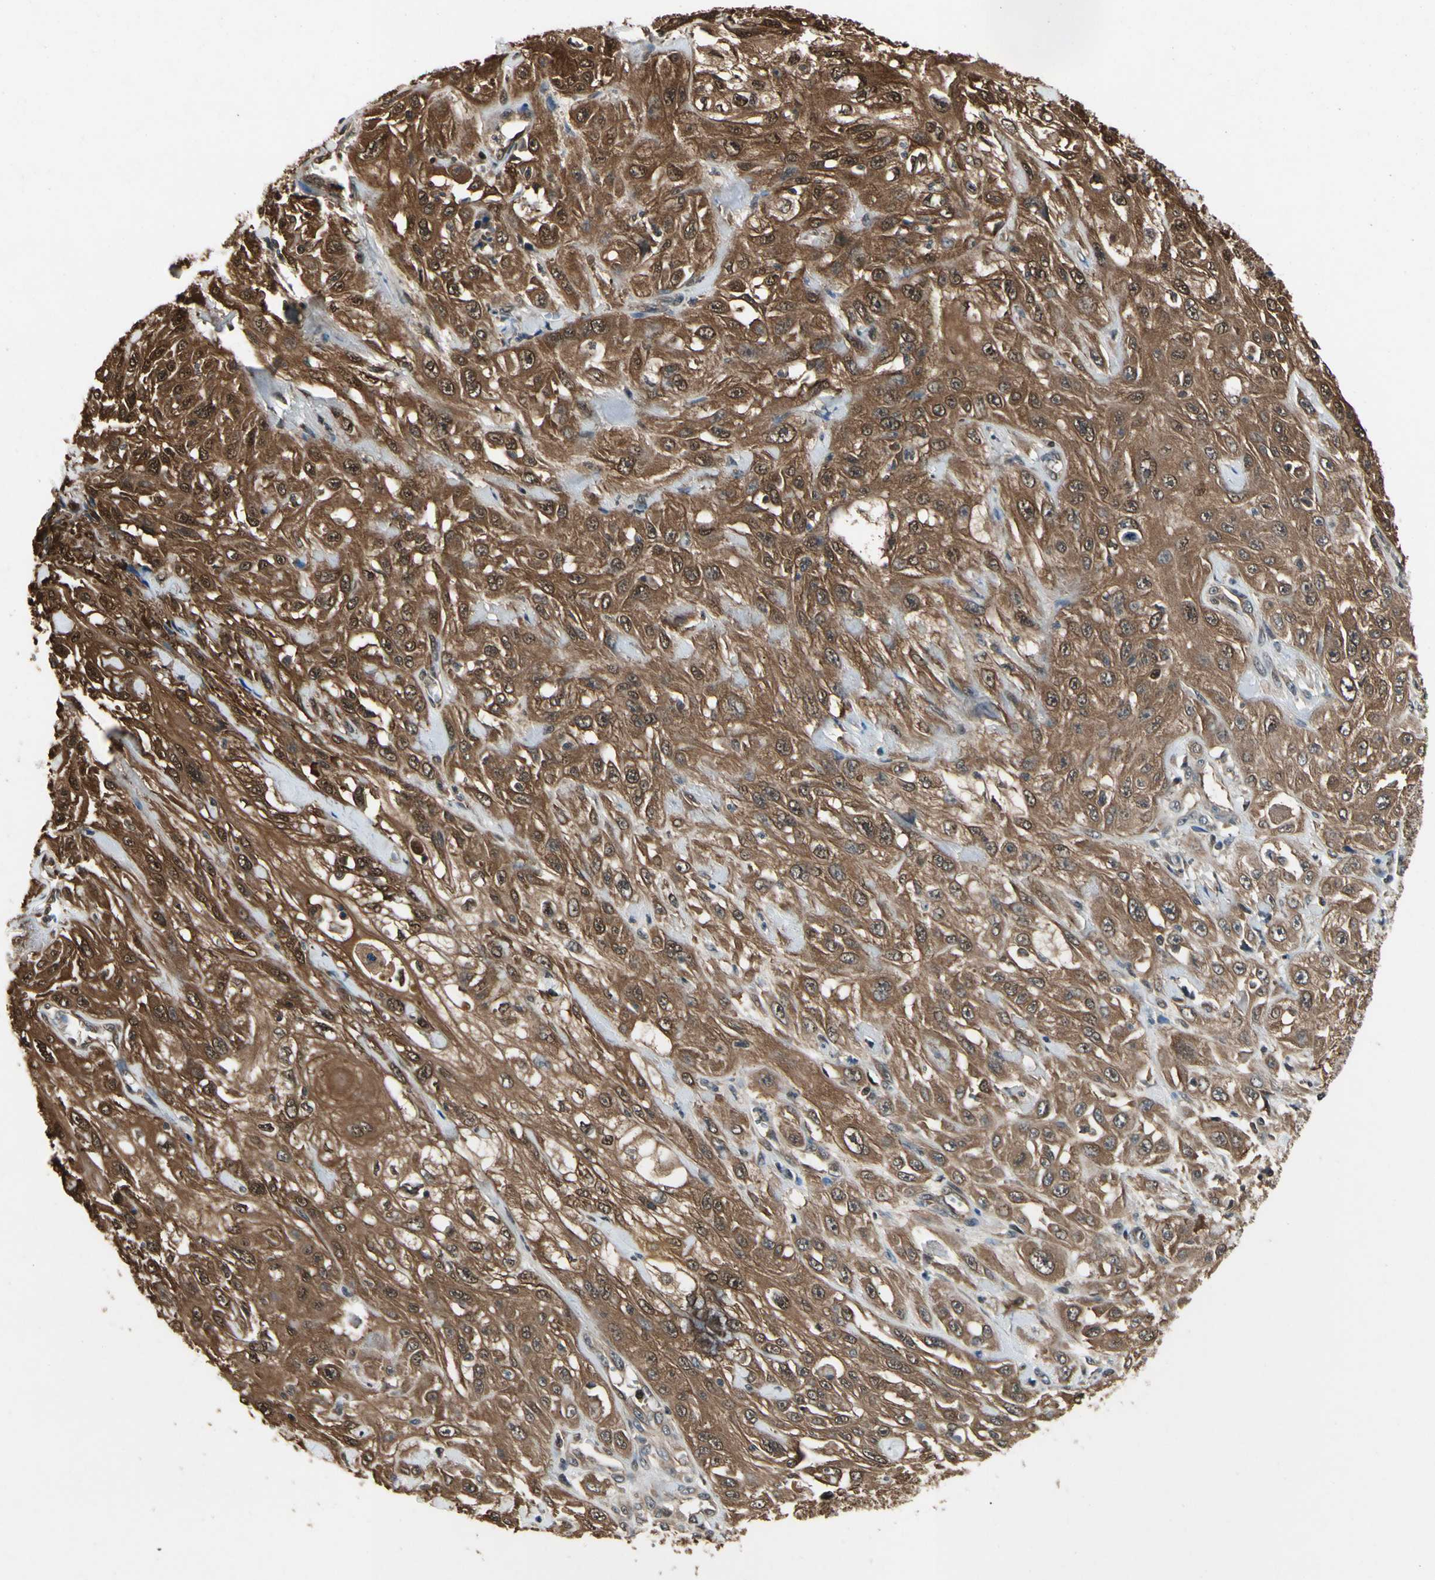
{"staining": {"intensity": "strong", "quantity": ">75%", "location": "cytoplasmic/membranous"}, "tissue": "skin cancer", "cell_type": "Tumor cells", "image_type": "cancer", "snomed": [{"axis": "morphology", "description": "Squamous cell carcinoma, NOS"}, {"axis": "morphology", "description": "Squamous cell carcinoma, metastatic, NOS"}, {"axis": "topography", "description": "Skin"}, {"axis": "topography", "description": "Lymph node"}], "caption": "Protein staining of skin cancer (squamous cell carcinoma) tissue exhibits strong cytoplasmic/membranous staining in approximately >75% of tumor cells.", "gene": "YWHAQ", "patient": {"sex": "male", "age": 75}}